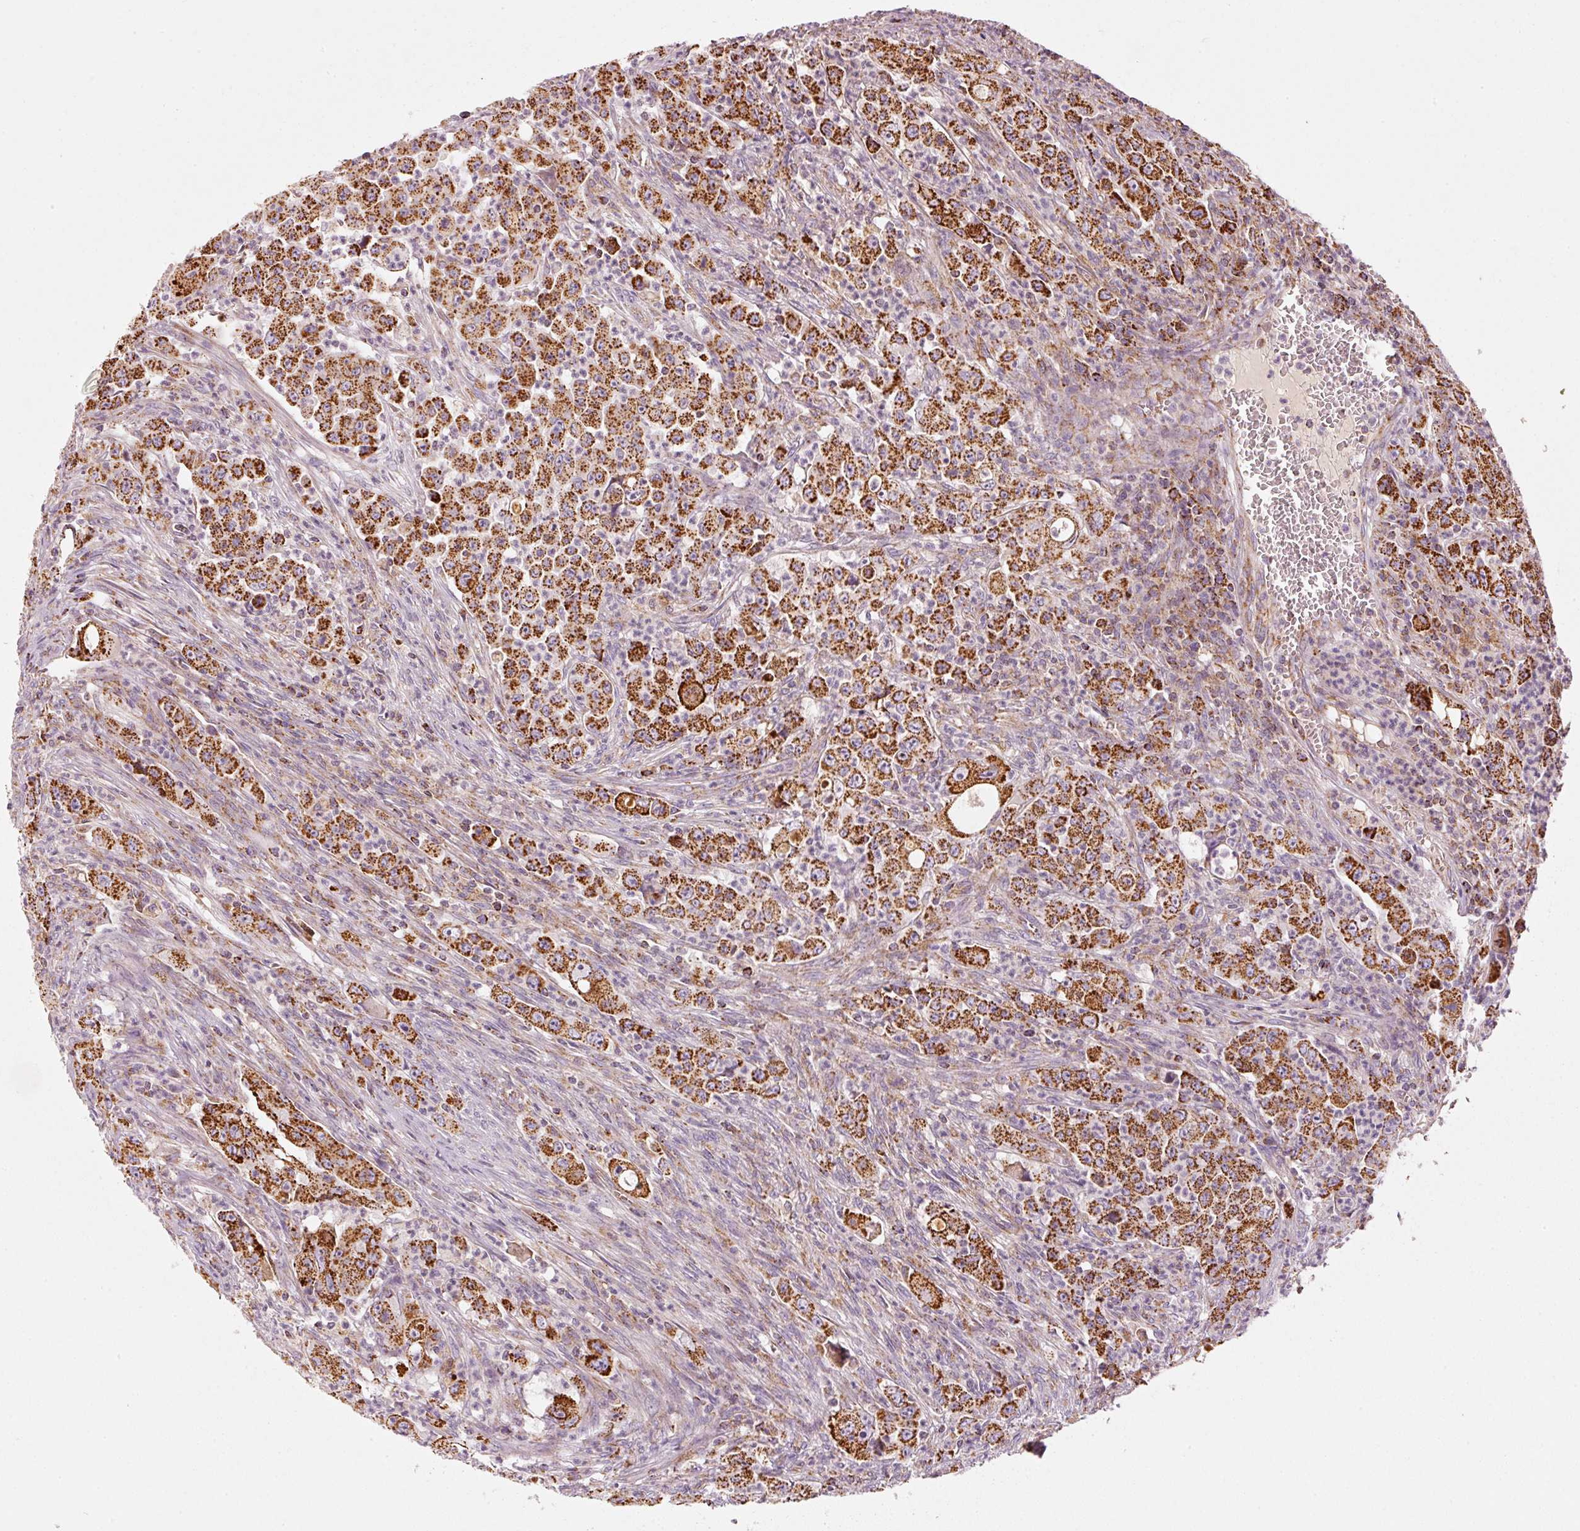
{"staining": {"intensity": "strong", "quantity": ">75%", "location": "cytoplasmic/membranous"}, "tissue": "colorectal cancer", "cell_type": "Tumor cells", "image_type": "cancer", "snomed": [{"axis": "morphology", "description": "Adenocarcinoma, NOS"}, {"axis": "topography", "description": "Colon"}], "caption": "Immunohistochemical staining of colorectal adenocarcinoma reveals strong cytoplasmic/membranous protein staining in about >75% of tumor cells.", "gene": "C17orf98", "patient": {"sex": "male", "age": 51}}